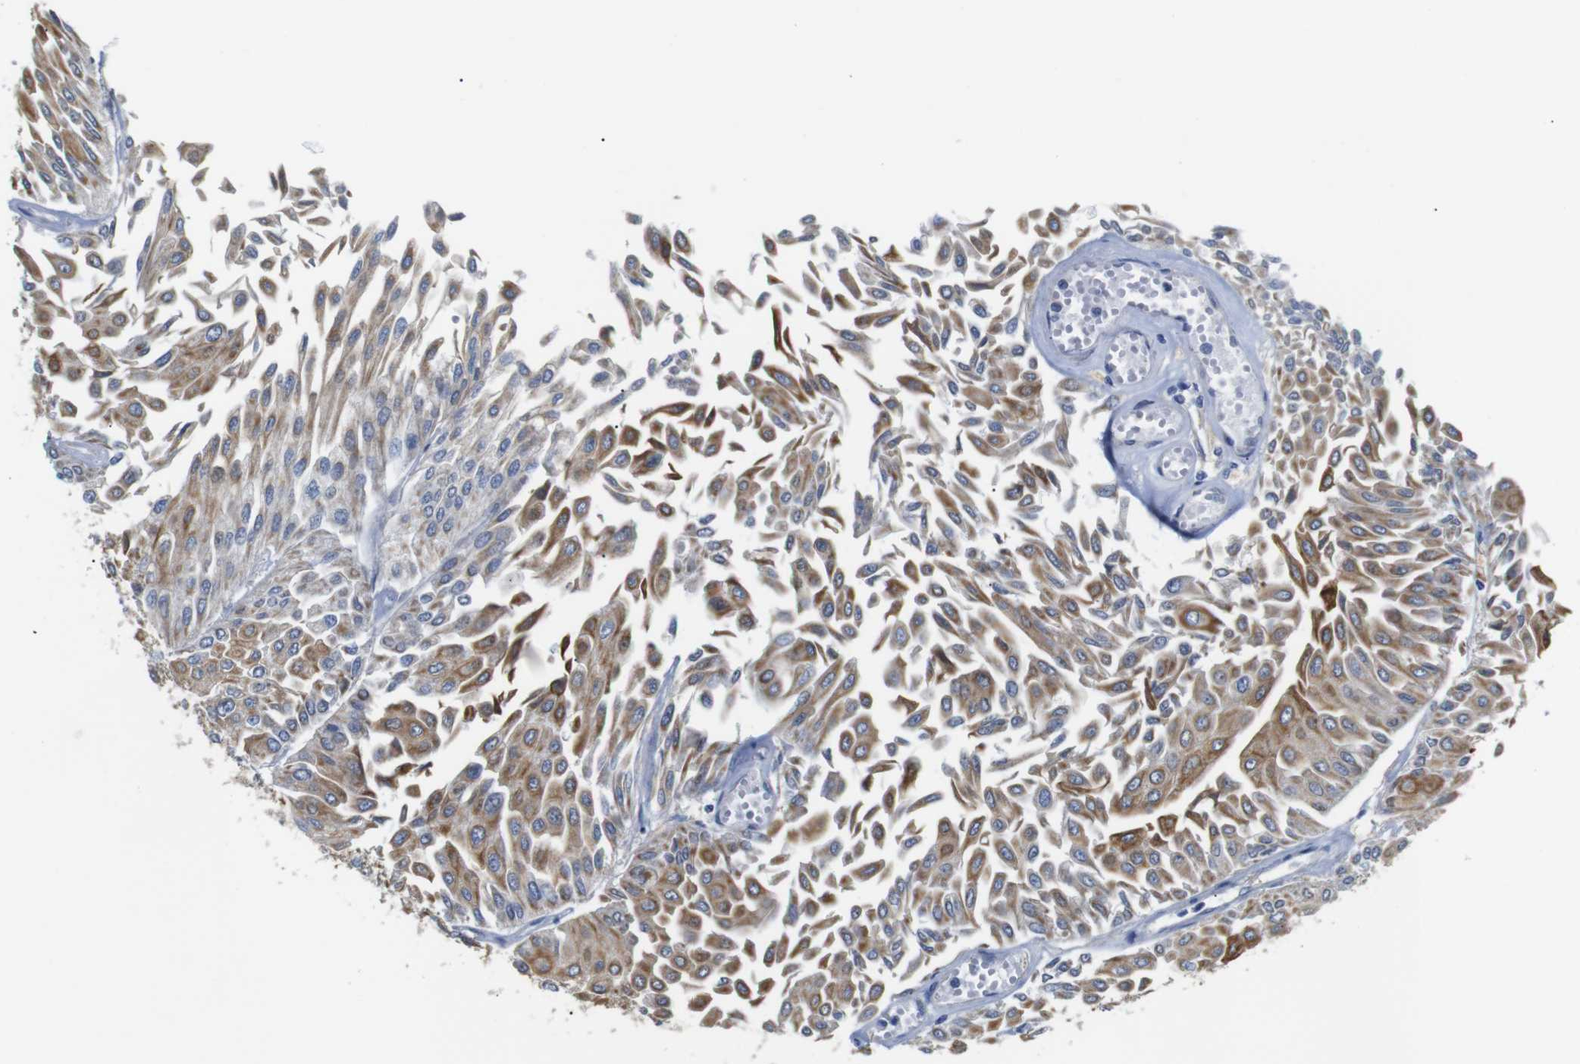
{"staining": {"intensity": "moderate", "quantity": ">75%", "location": "cytoplasmic/membranous"}, "tissue": "urothelial cancer", "cell_type": "Tumor cells", "image_type": "cancer", "snomed": [{"axis": "morphology", "description": "Urothelial carcinoma, Low grade"}, {"axis": "topography", "description": "Urinary bladder"}], "caption": "A photomicrograph of low-grade urothelial carcinoma stained for a protein demonstrates moderate cytoplasmic/membranous brown staining in tumor cells. Using DAB (brown) and hematoxylin (blue) stains, captured at high magnification using brightfield microscopy.", "gene": "ALOX15", "patient": {"sex": "male", "age": 67}}